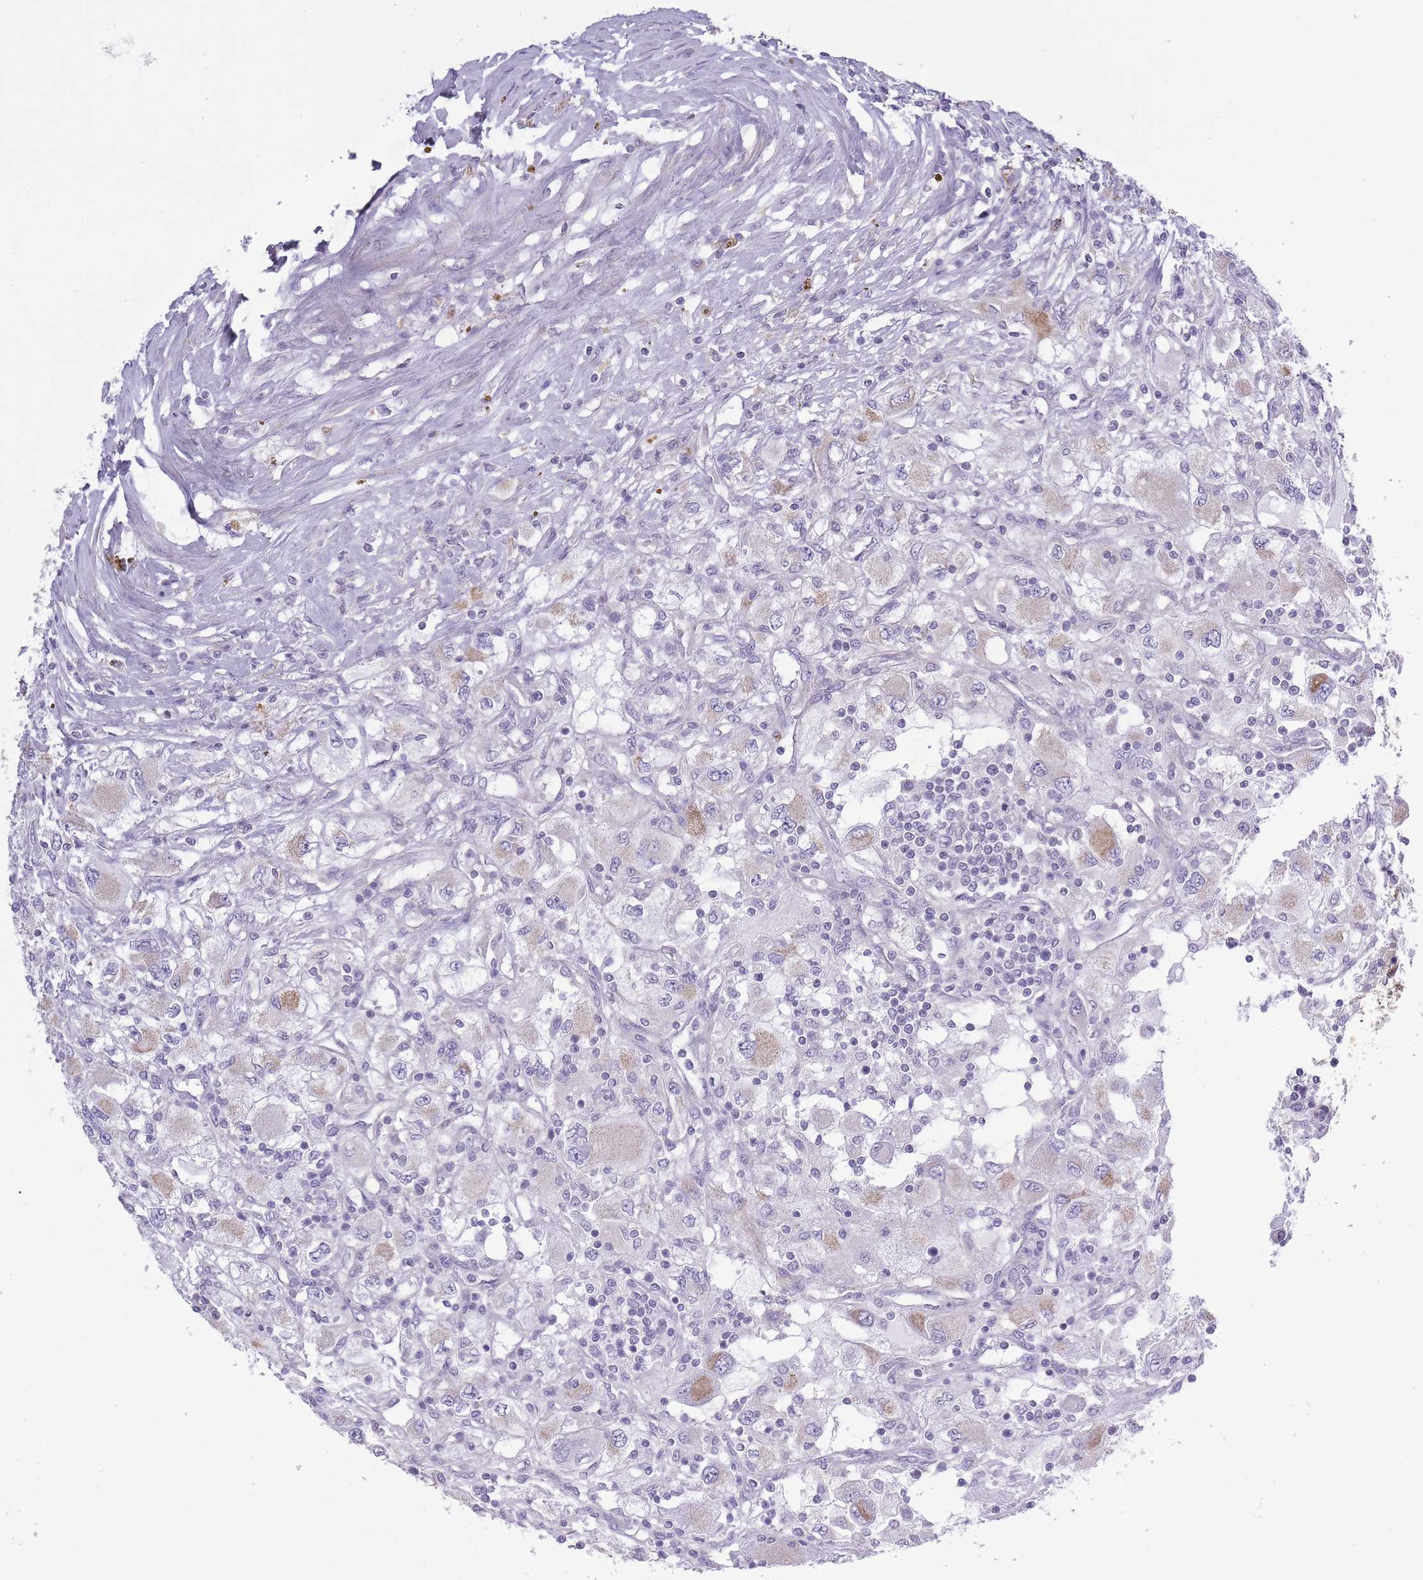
{"staining": {"intensity": "negative", "quantity": "none", "location": "none"}, "tissue": "renal cancer", "cell_type": "Tumor cells", "image_type": "cancer", "snomed": [{"axis": "morphology", "description": "Adenocarcinoma, NOS"}, {"axis": "topography", "description": "Kidney"}], "caption": "Protein analysis of renal adenocarcinoma displays no significant expression in tumor cells.", "gene": "ZBTB24", "patient": {"sex": "female", "age": 67}}